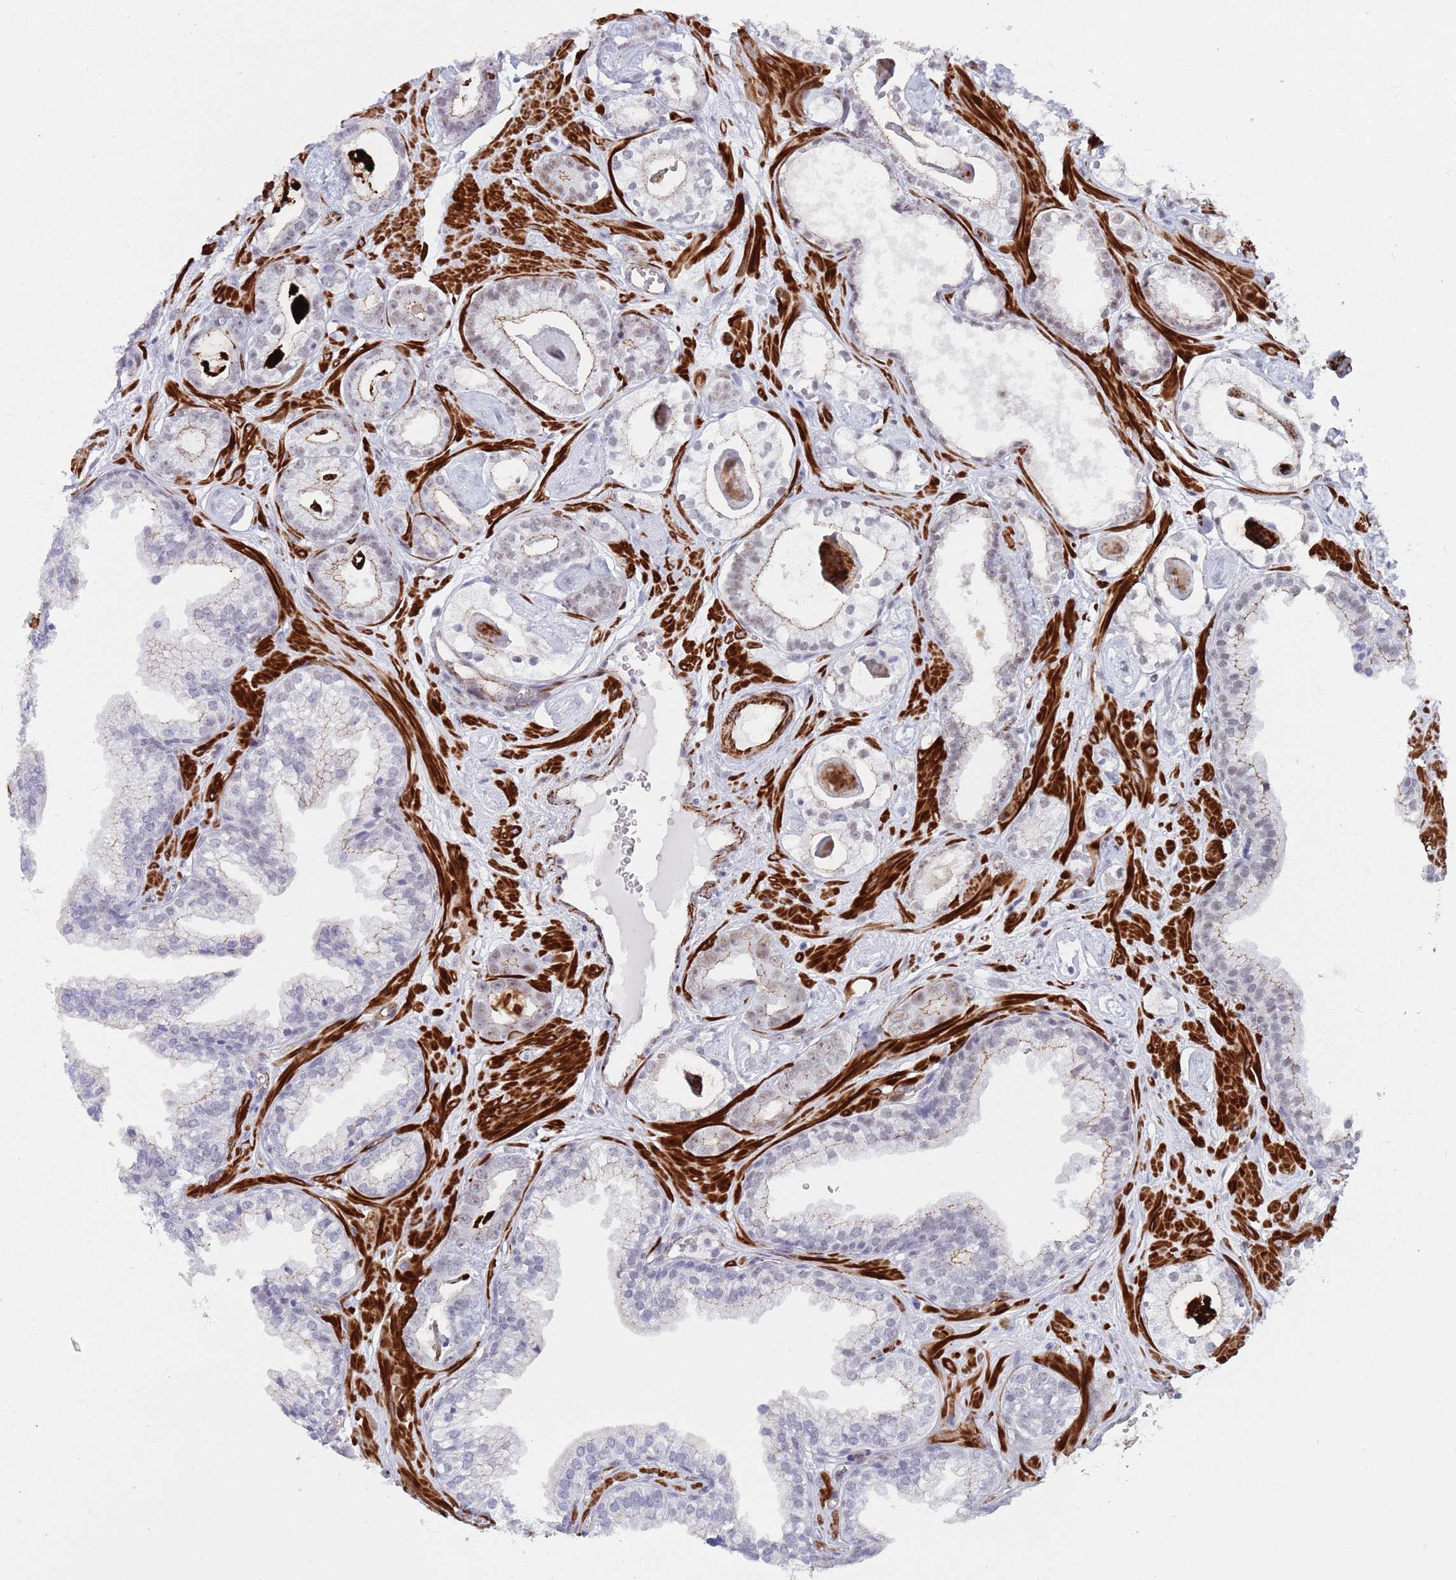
{"staining": {"intensity": "weak", "quantity": "25%-75%", "location": "cytoplasmic/membranous,nuclear"}, "tissue": "prostate cancer", "cell_type": "Tumor cells", "image_type": "cancer", "snomed": [{"axis": "morphology", "description": "Adenocarcinoma, Low grade"}, {"axis": "topography", "description": "Prostate"}], "caption": "A brown stain highlights weak cytoplasmic/membranous and nuclear staining of a protein in human prostate cancer tumor cells.", "gene": "OR5A2", "patient": {"sex": "male", "age": 60}}